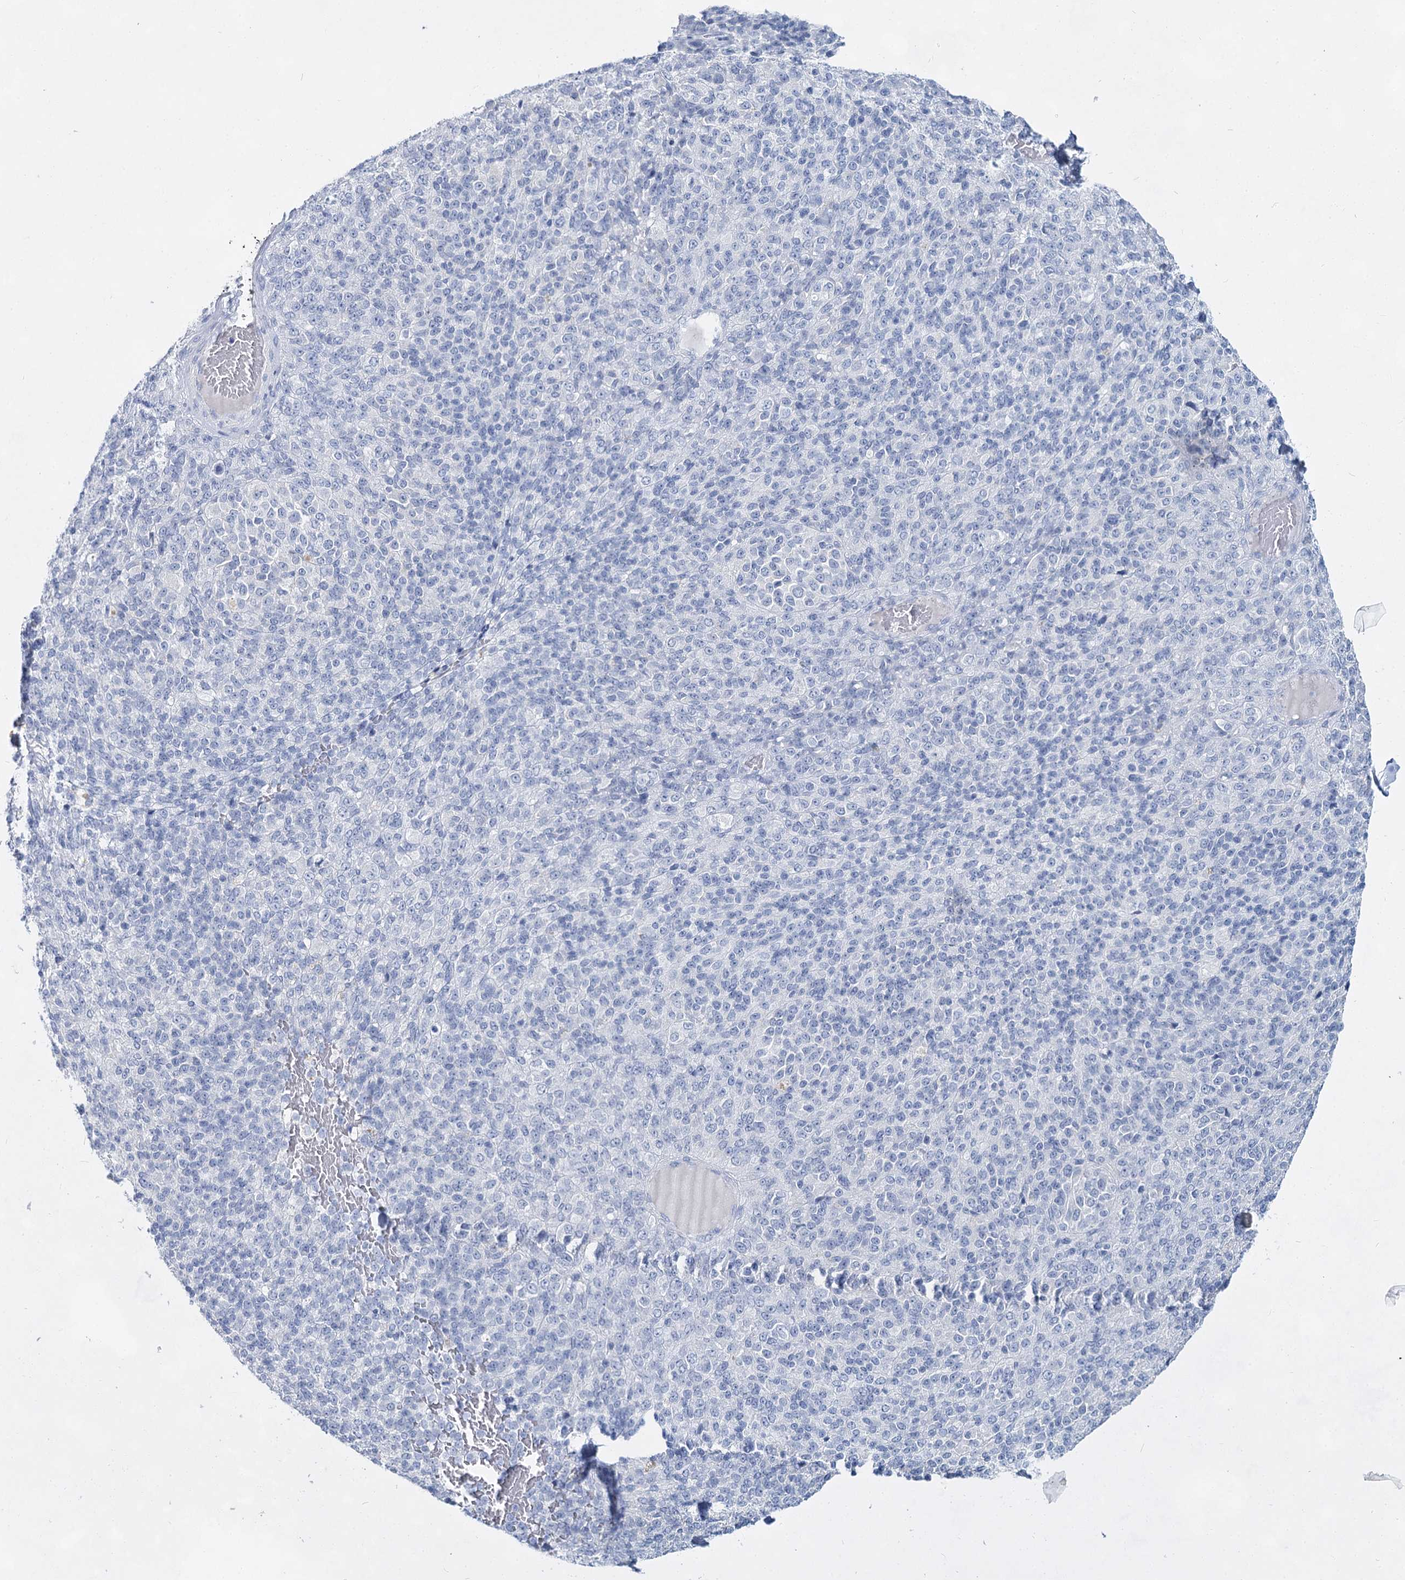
{"staining": {"intensity": "negative", "quantity": "none", "location": "none"}, "tissue": "melanoma", "cell_type": "Tumor cells", "image_type": "cancer", "snomed": [{"axis": "morphology", "description": "Malignant melanoma, Metastatic site"}, {"axis": "topography", "description": "Brain"}], "caption": "There is no significant positivity in tumor cells of melanoma. The staining was performed using DAB to visualize the protein expression in brown, while the nuclei were stained in blue with hematoxylin (Magnification: 20x).", "gene": "SLC17A2", "patient": {"sex": "female", "age": 56}}